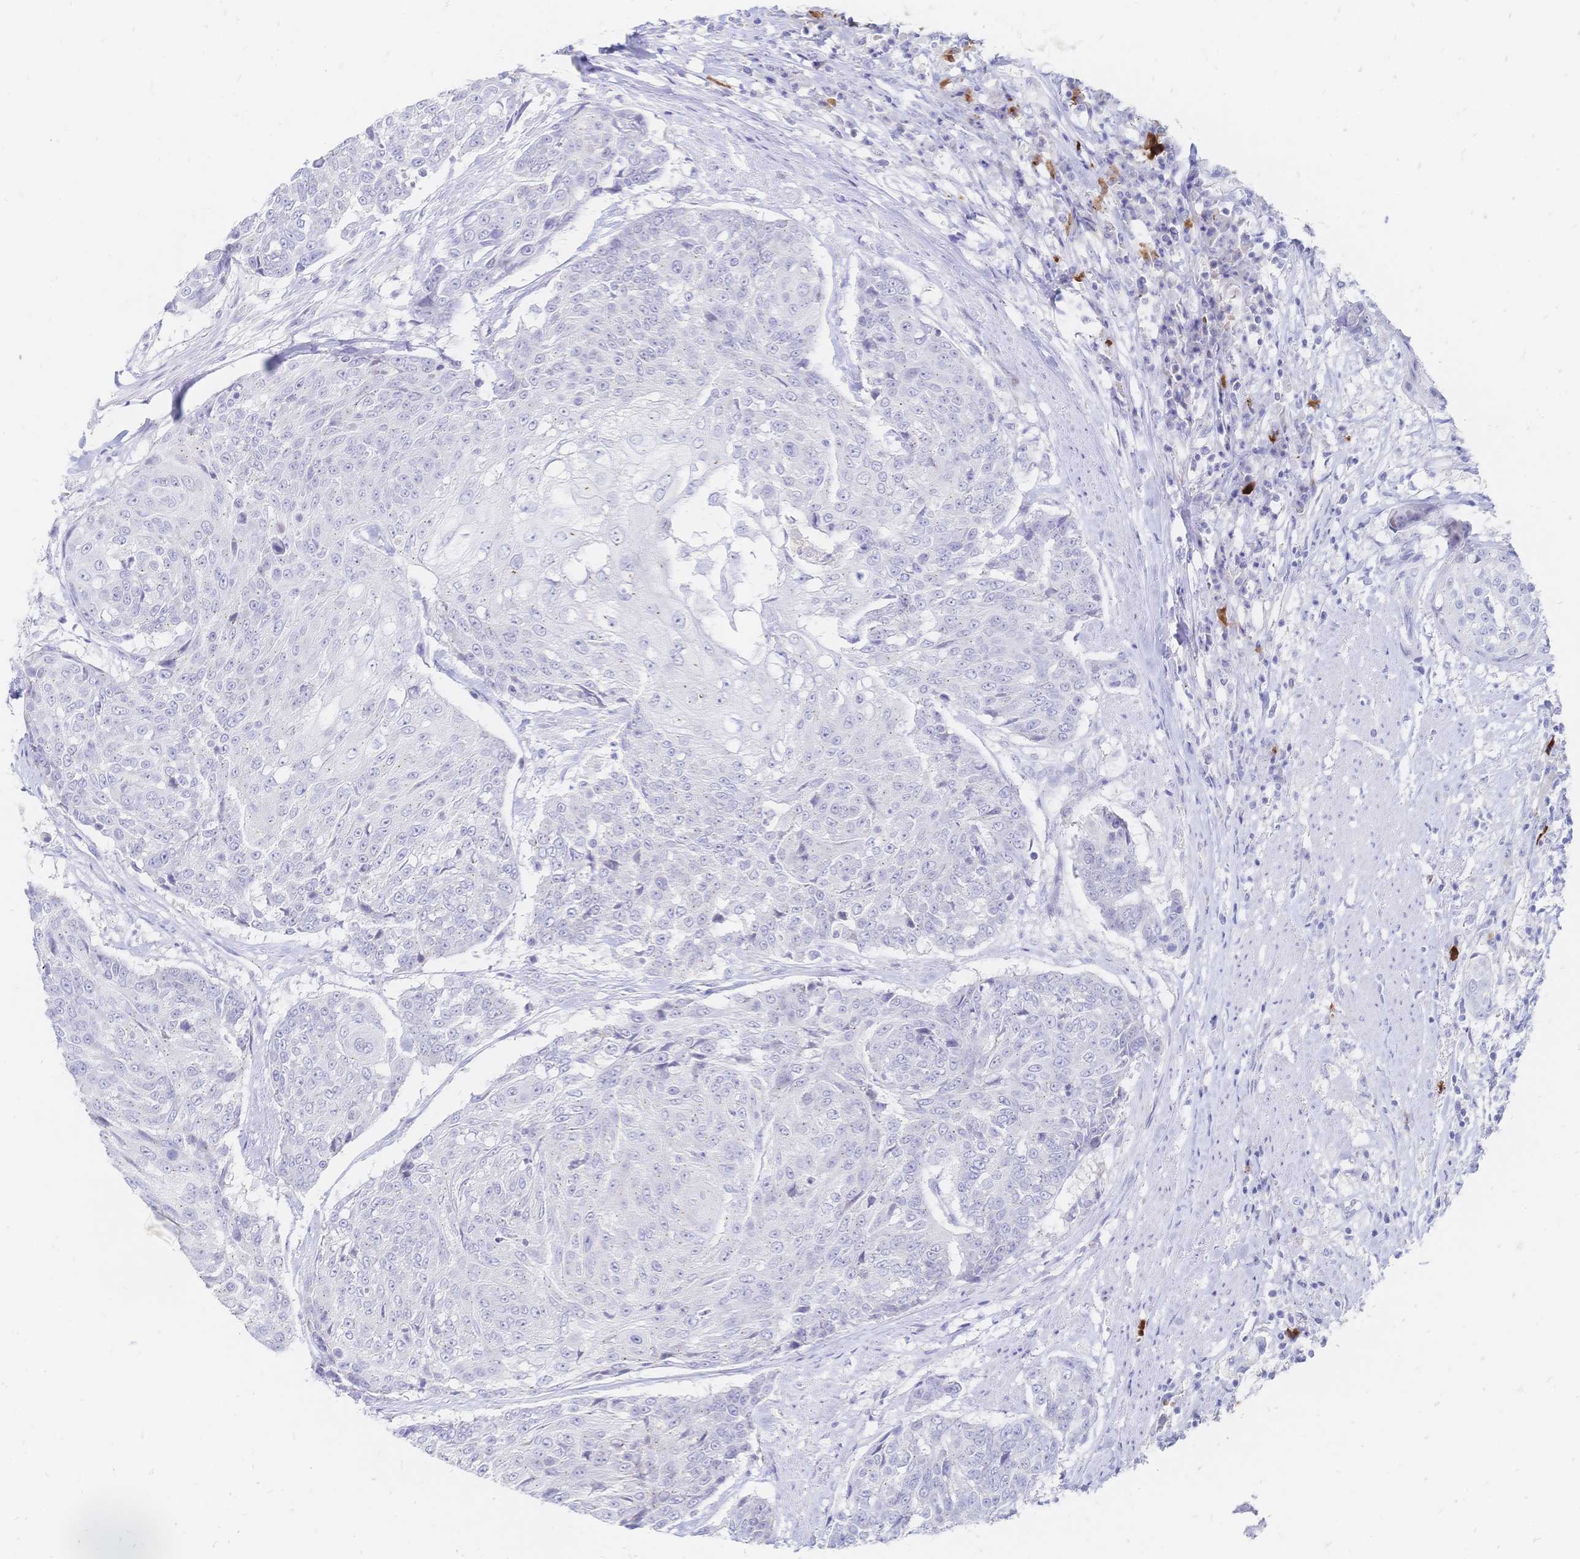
{"staining": {"intensity": "negative", "quantity": "none", "location": "none"}, "tissue": "urothelial cancer", "cell_type": "Tumor cells", "image_type": "cancer", "snomed": [{"axis": "morphology", "description": "Urothelial carcinoma, High grade"}, {"axis": "topography", "description": "Urinary bladder"}], "caption": "A photomicrograph of human urothelial cancer is negative for staining in tumor cells. Nuclei are stained in blue.", "gene": "PSORS1C2", "patient": {"sex": "female", "age": 63}}